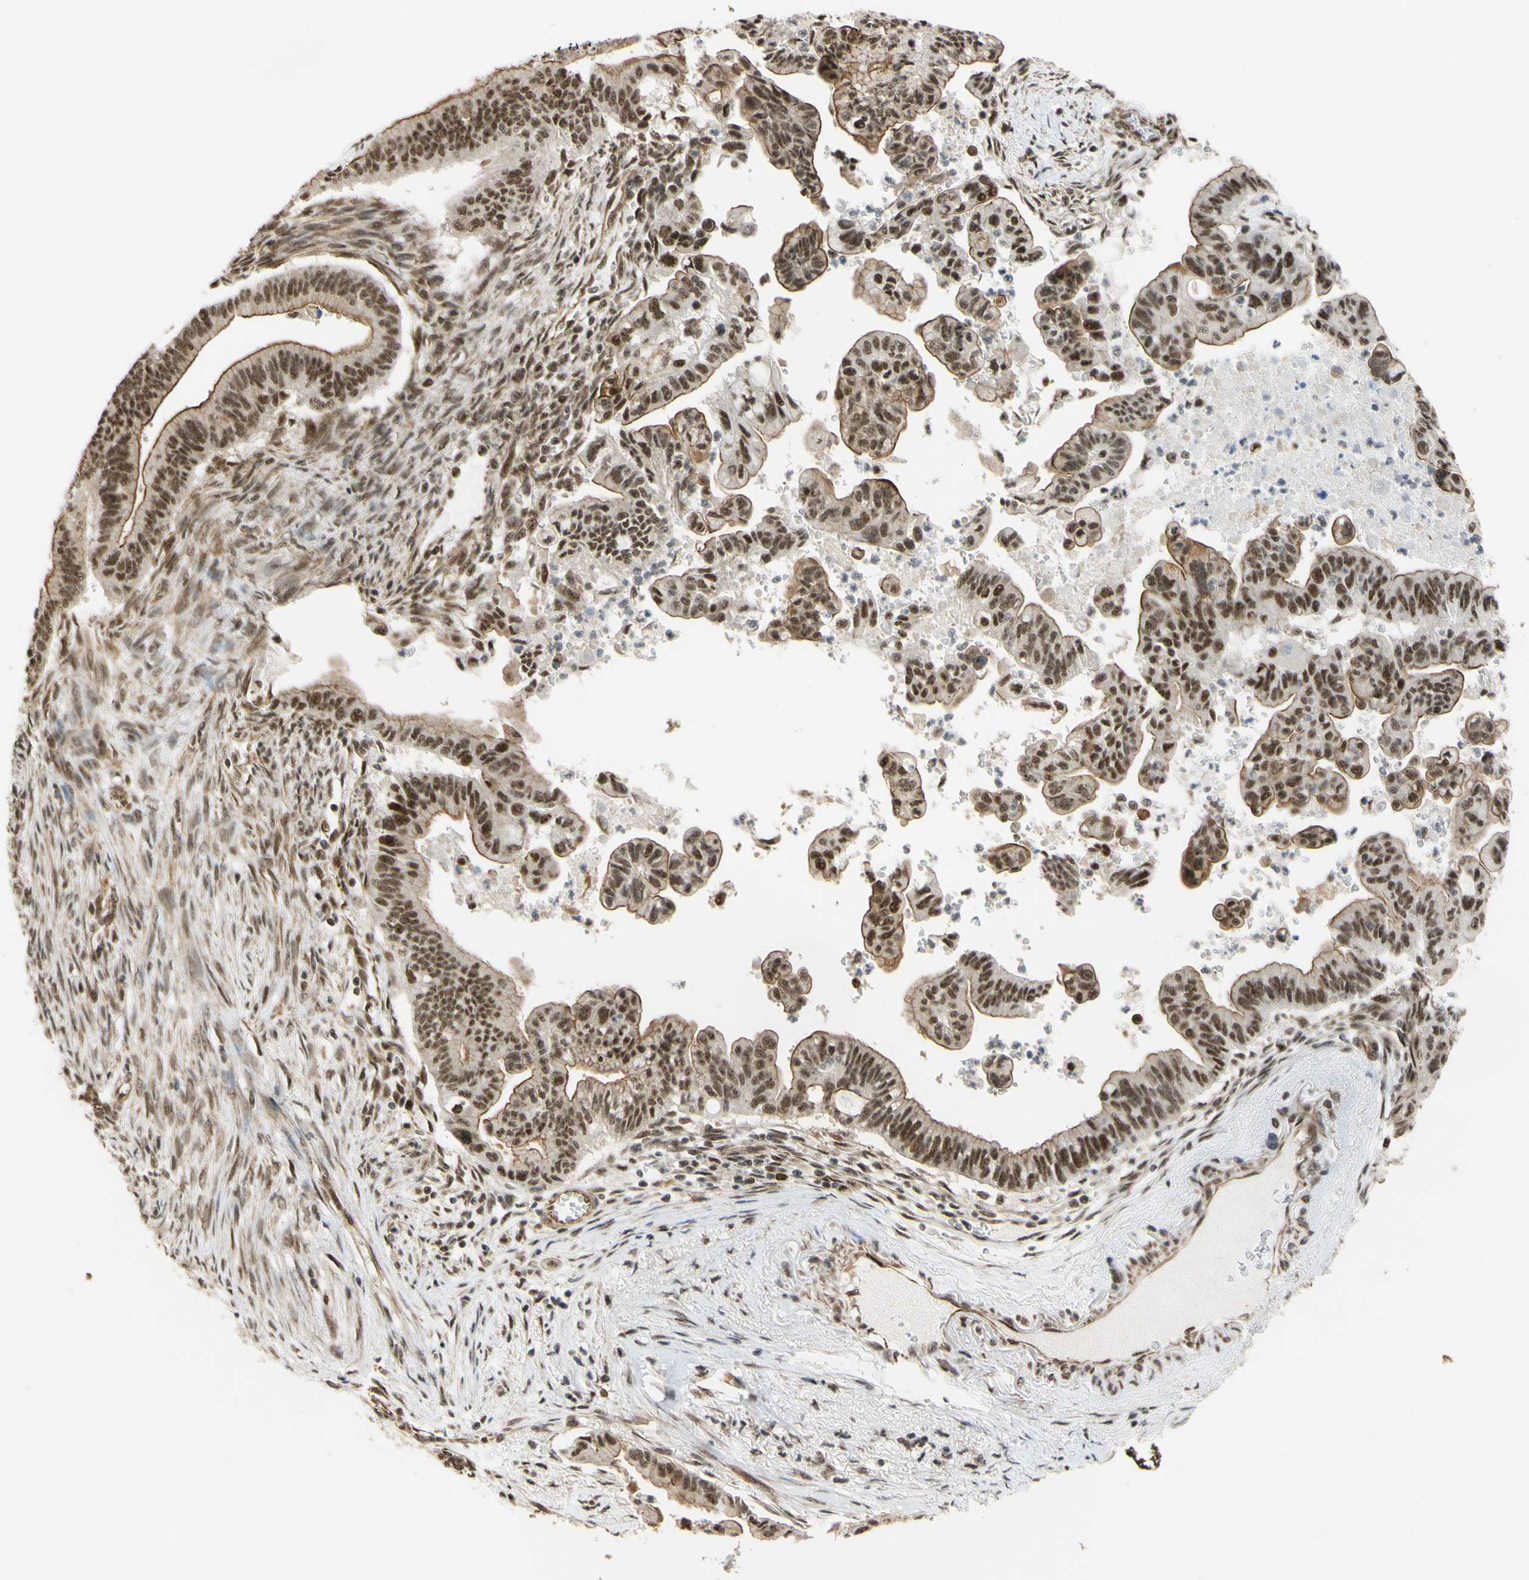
{"staining": {"intensity": "moderate", "quantity": ">75%", "location": "cytoplasmic/membranous,nuclear"}, "tissue": "pancreatic cancer", "cell_type": "Tumor cells", "image_type": "cancer", "snomed": [{"axis": "morphology", "description": "Adenocarcinoma, NOS"}, {"axis": "topography", "description": "Pancreas"}], "caption": "Human pancreatic cancer (adenocarcinoma) stained with a brown dye shows moderate cytoplasmic/membranous and nuclear positive positivity in about >75% of tumor cells.", "gene": "SAP18", "patient": {"sex": "male", "age": 70}}